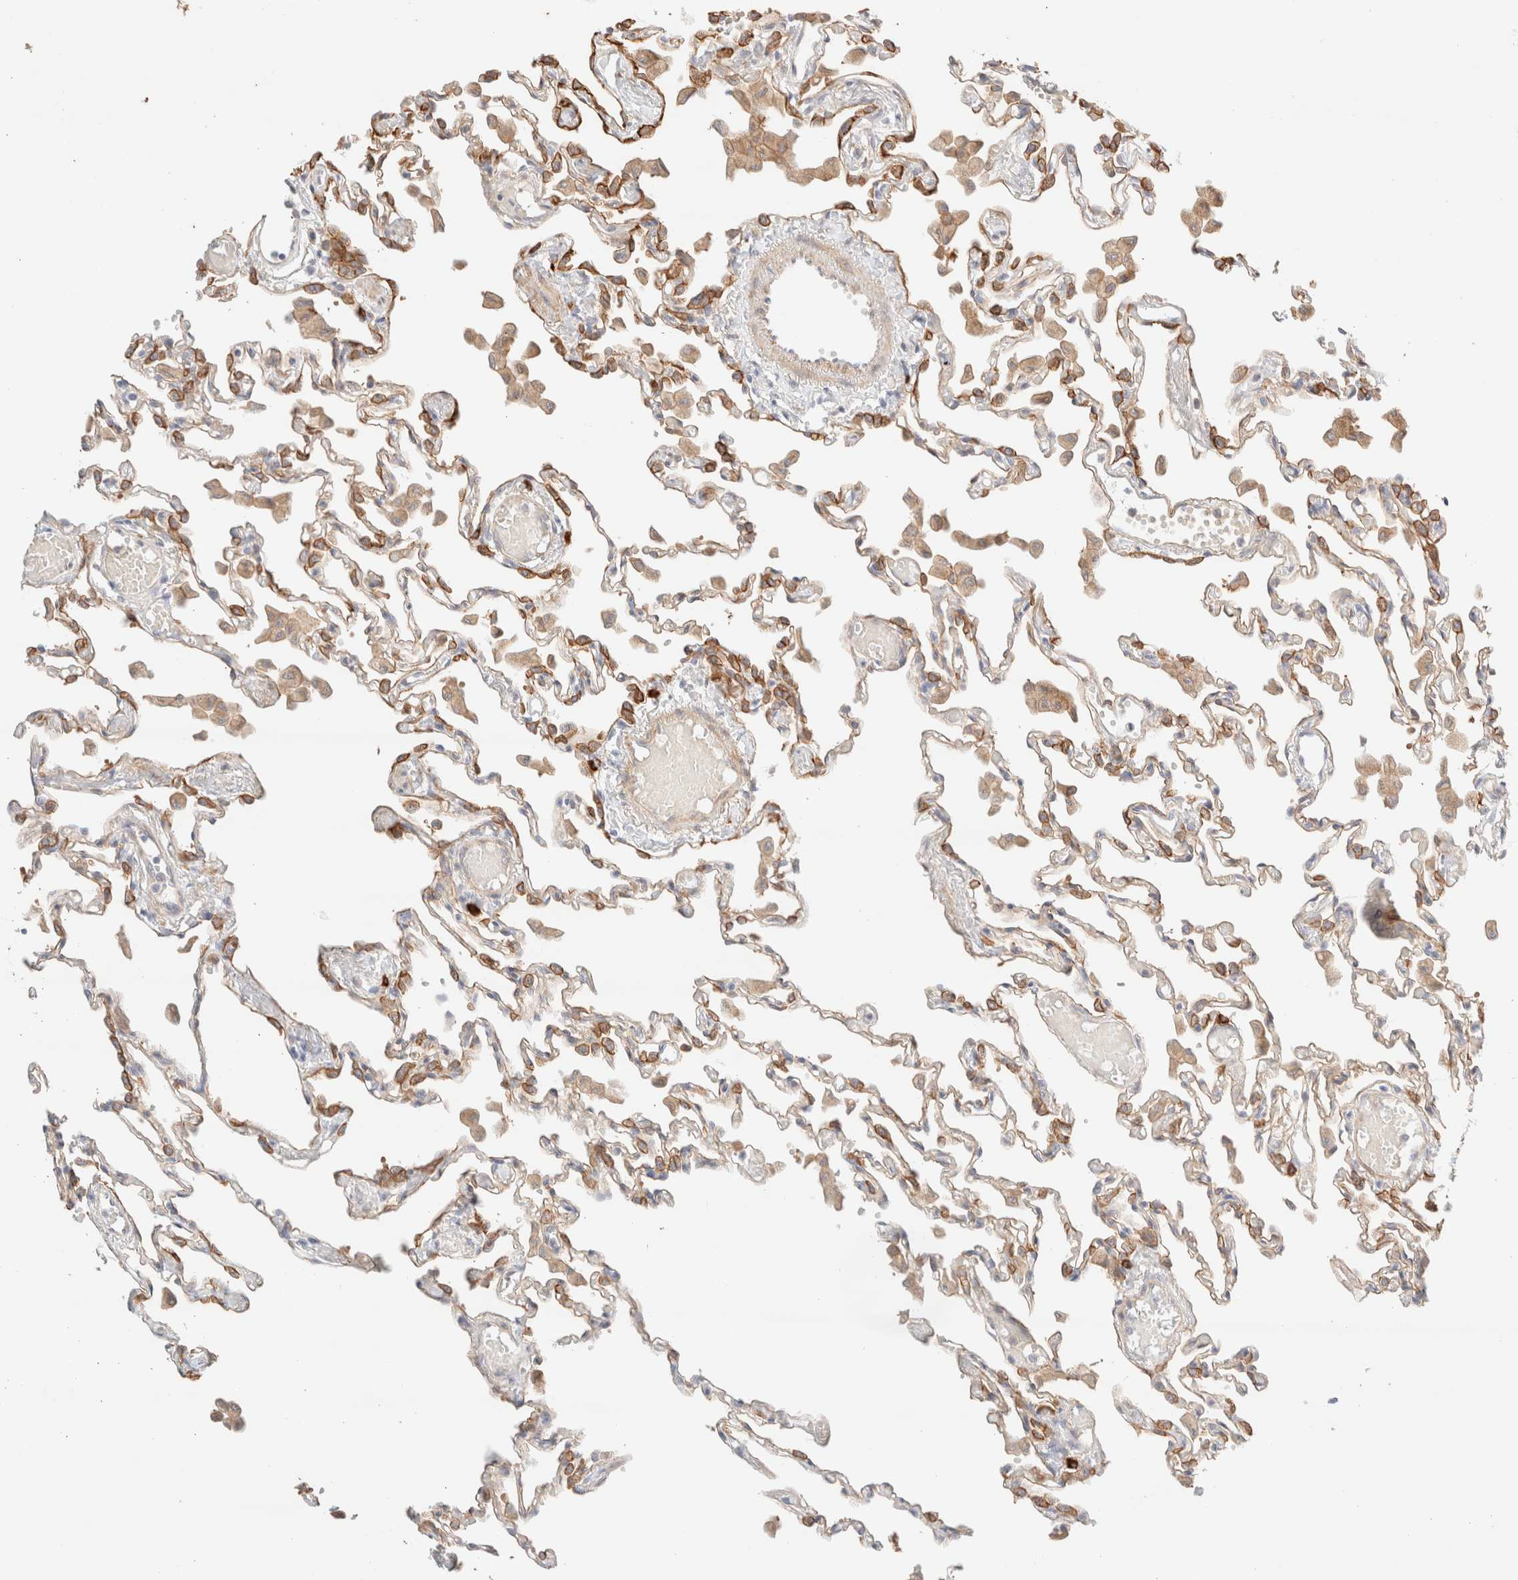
{"staining": {"intensity": "moderate", "quantity": "25%-75%", "location": "cytoplasmic/membranous"}, "tissue": "lung", "cell_type": "Alveolar cells", "image_type": "normal", "snomed": [{"axis": "morphology", "description": "Normal tissue, NOS"}, {"axis": "topography", "description": "Bronchus"}, {"axis": "topography", "description": "Lung"}], "caption": "Immunohistochemical staining of benign human lung shows medium levels of moderate cytoplasmic/membranous staining in about 25%-75% of alveolar cells. The protein is shown in brown color, while the nuclei are stained blue.", "gene": "NIBAN2", "patient": {"sex": "female", "age": 49}}